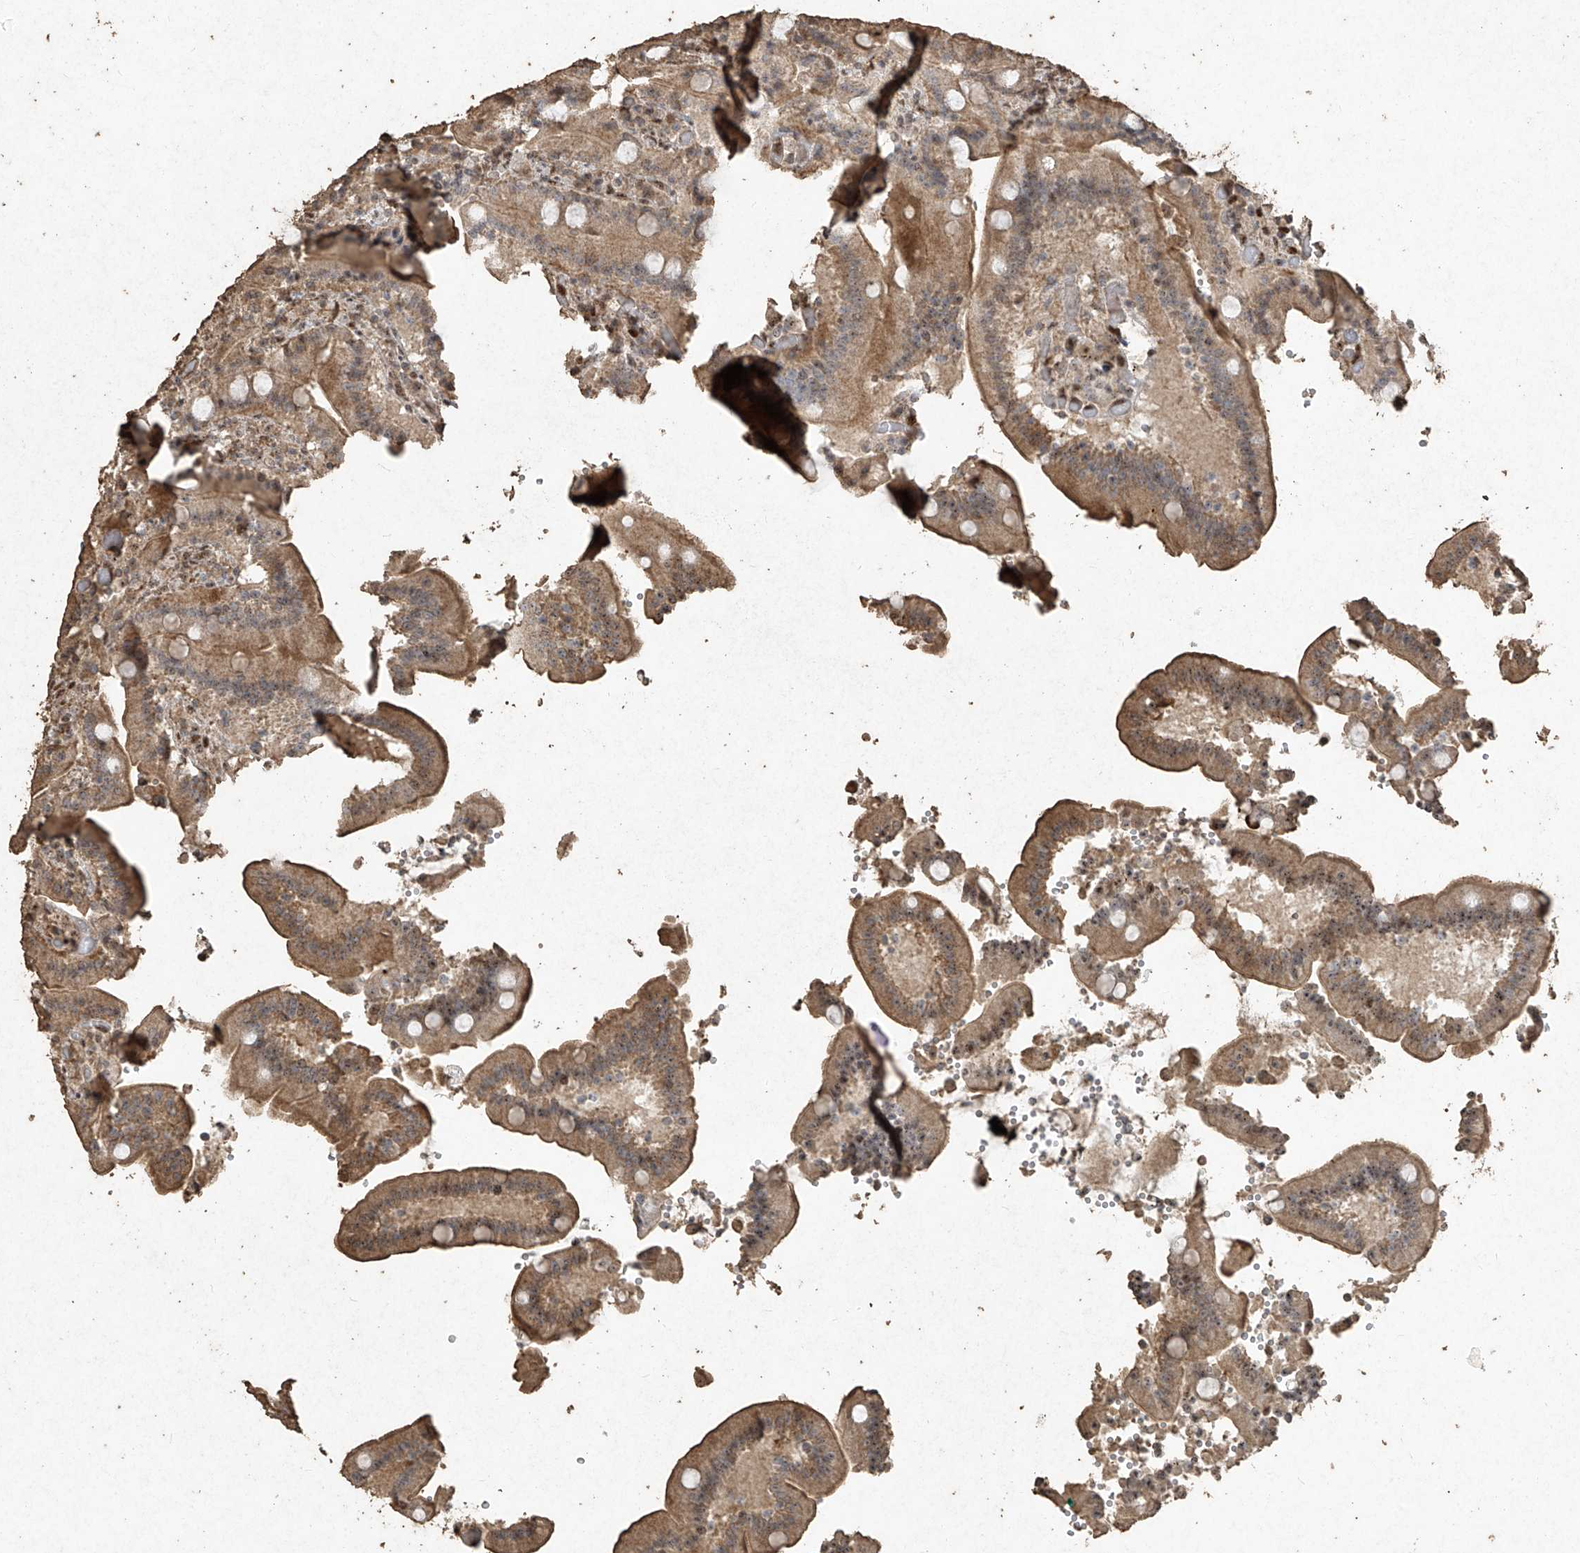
{"staining": {"intensity": "moderate", "quantity": "25%-75%", "location": "cytoplasmic/membranous,nuclear"}, "tissue": "duodenum", "cell_type": "Glandular cells", "image_type": "normal", "snomed": [{"axis": "morphology", "description": "Normal tissue, NOS"}, {"axis": "topography", "description": "Duodenum"}], "caption": "An IHC micrograph of normal tissue is shown. Protein staining in brown highlights moderate cytoplasmic/membranous,nuclear positivity in duodenum within glandular cells.", "gene": "ERBB3", "patient": {"sex": "female", "age": 62}}